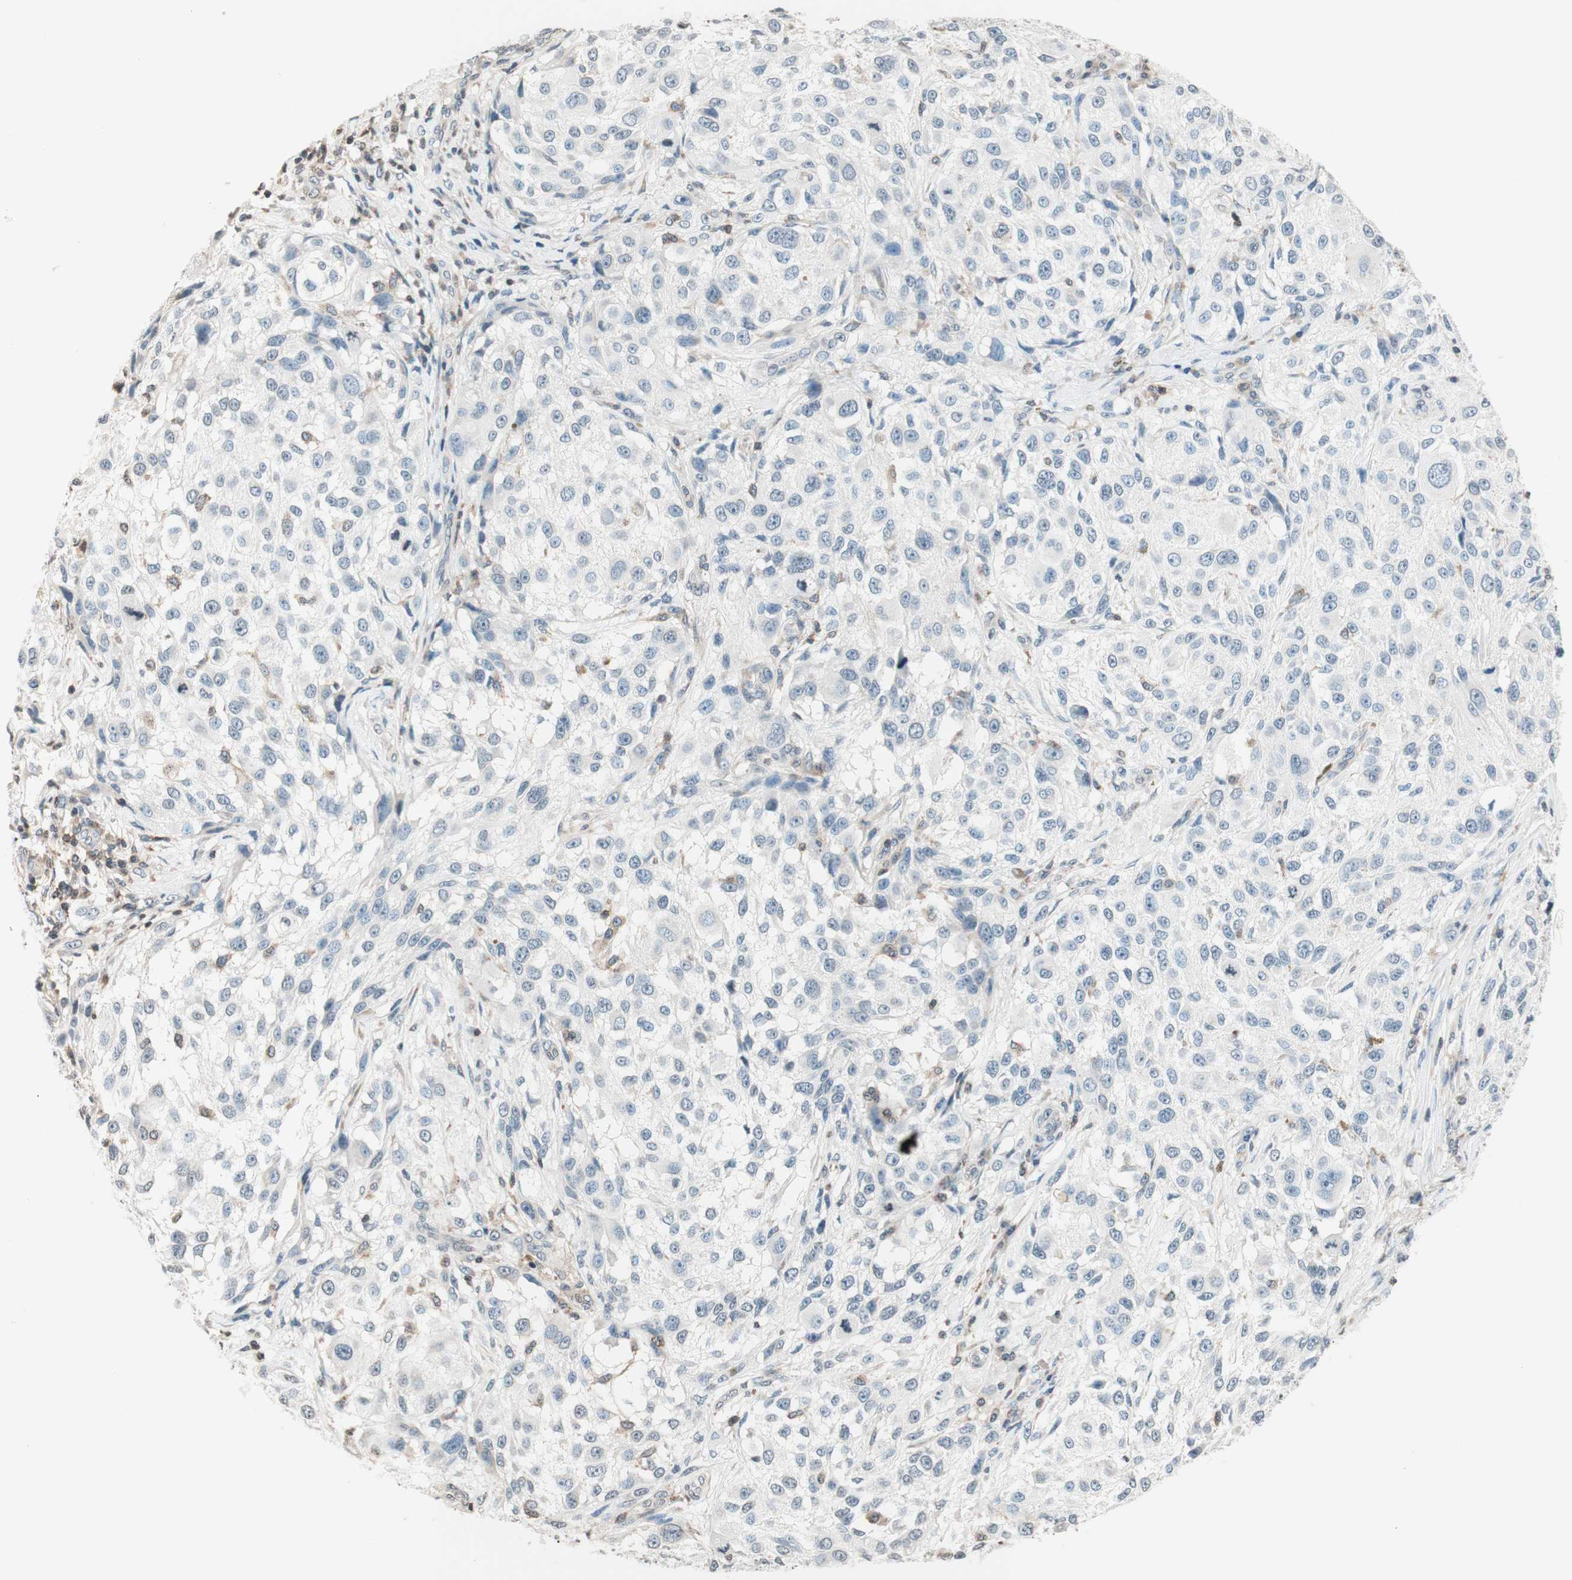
{"staining": {"intensity": "negative", "quantity": "none", "location": "none"}, "tissue": "melanoma", "cell_type": "Tumor cells", "image_type": "cancer", "snomed": [{"axis": "morphology", "description": "Necrosis, NOS"}, {"axis": "morphology", "description": "Malignant melanoma, NOS"}, {"axis": "topography", "description": "Skin"}], "caption": "Tumor cells are negative for protein expression in human malignant melanoma.", "gene": "WIPF1", "patient": {"sex": "female", "age": 87}}